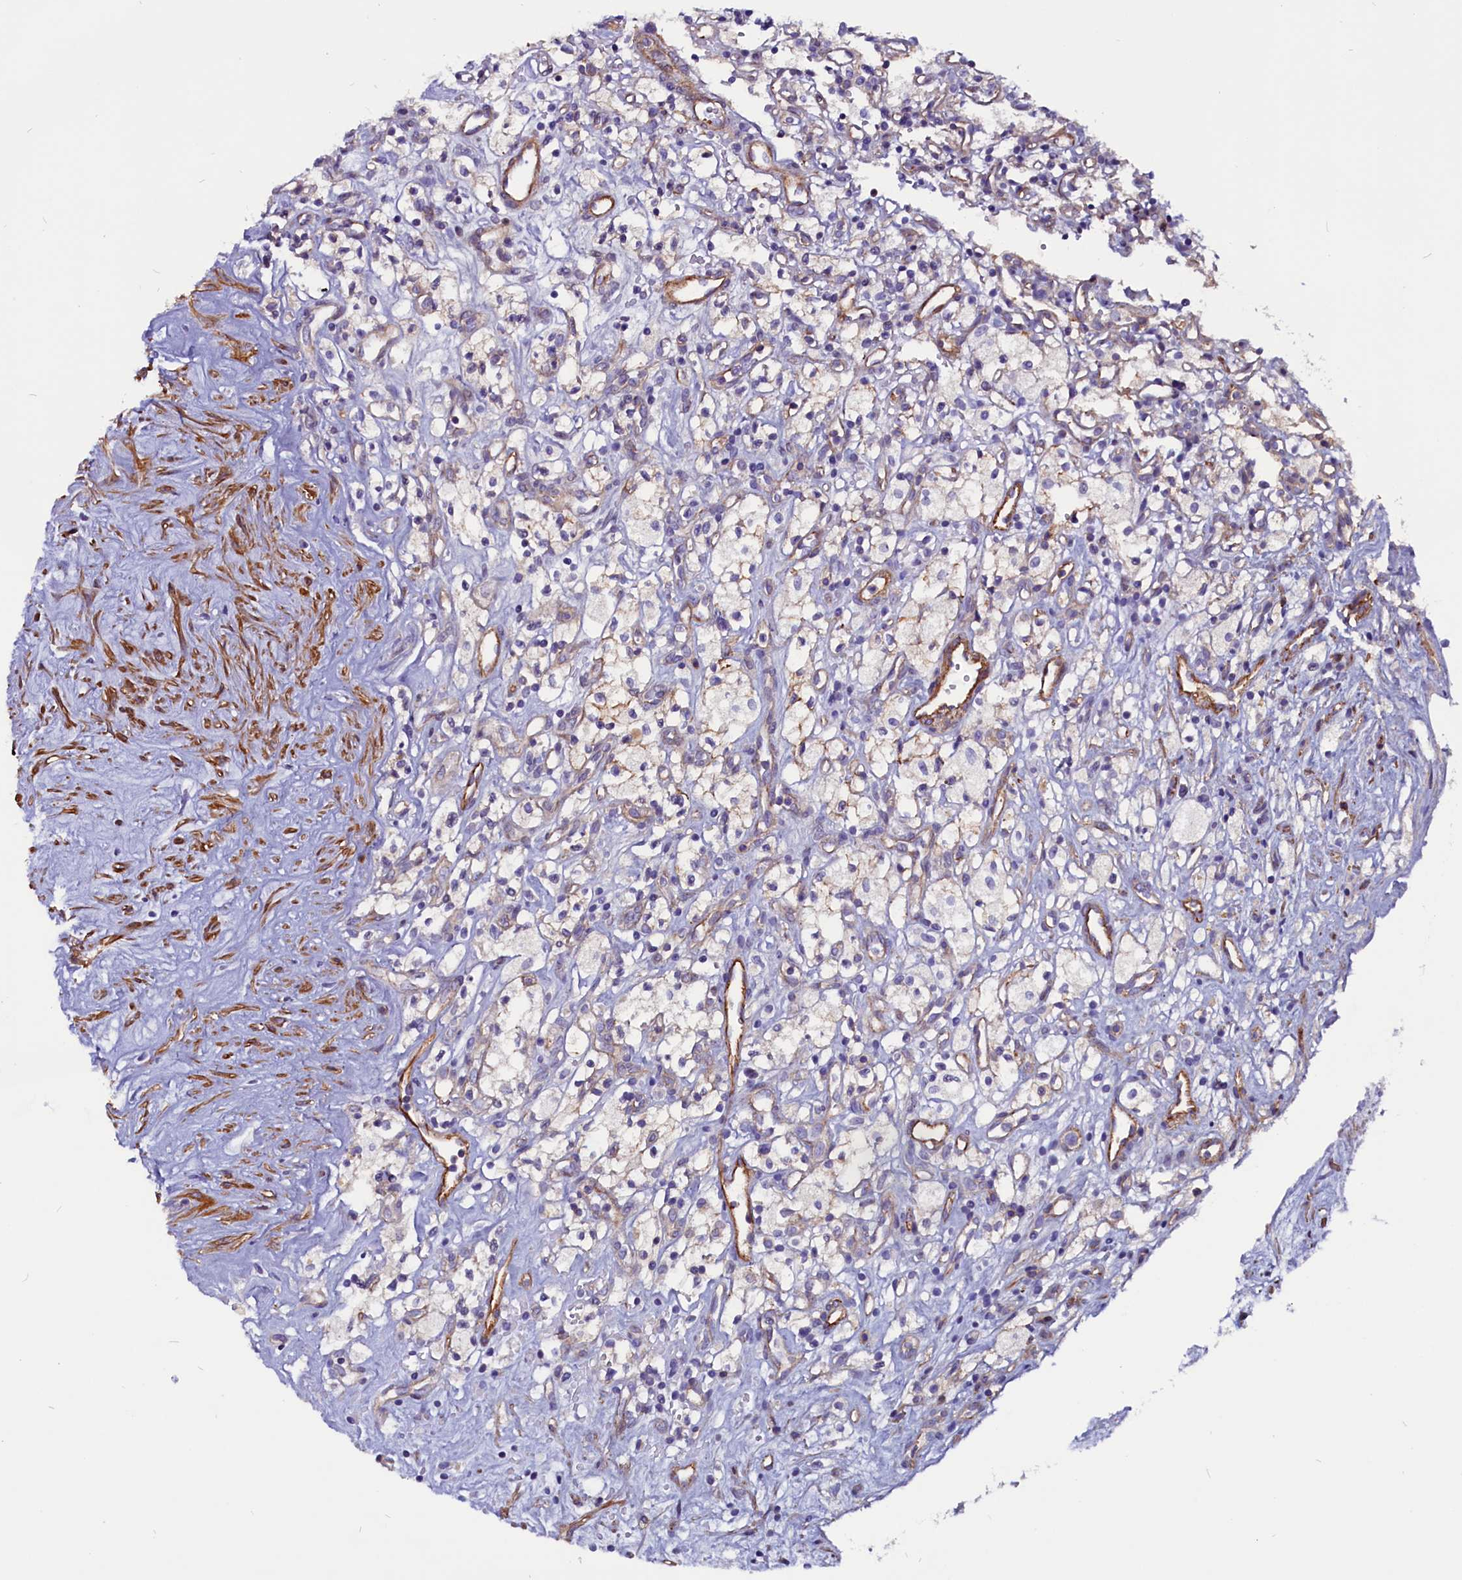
{"staining": {"intensity": "negative", "quantity": "none", "location": "none"}, "tissue": "renal cancer", "cell_type": "Tumor cells", "image_type": "cancer", "snomed": [{"axis": "morphology", "description": "Adenocarcinoma, NOS"}, {"axis": "topography", "description": "Kidney"}], "caption": "Immunohistochemistry image of human renal adenocarcinoma stained for a protein (brown), which displays no staining in tumor cells. (DAB IHC visualized using brightfield microscopy, high magnification).", "gene": "ZNF749", "patient": {"sex": "male", "age": 59}}